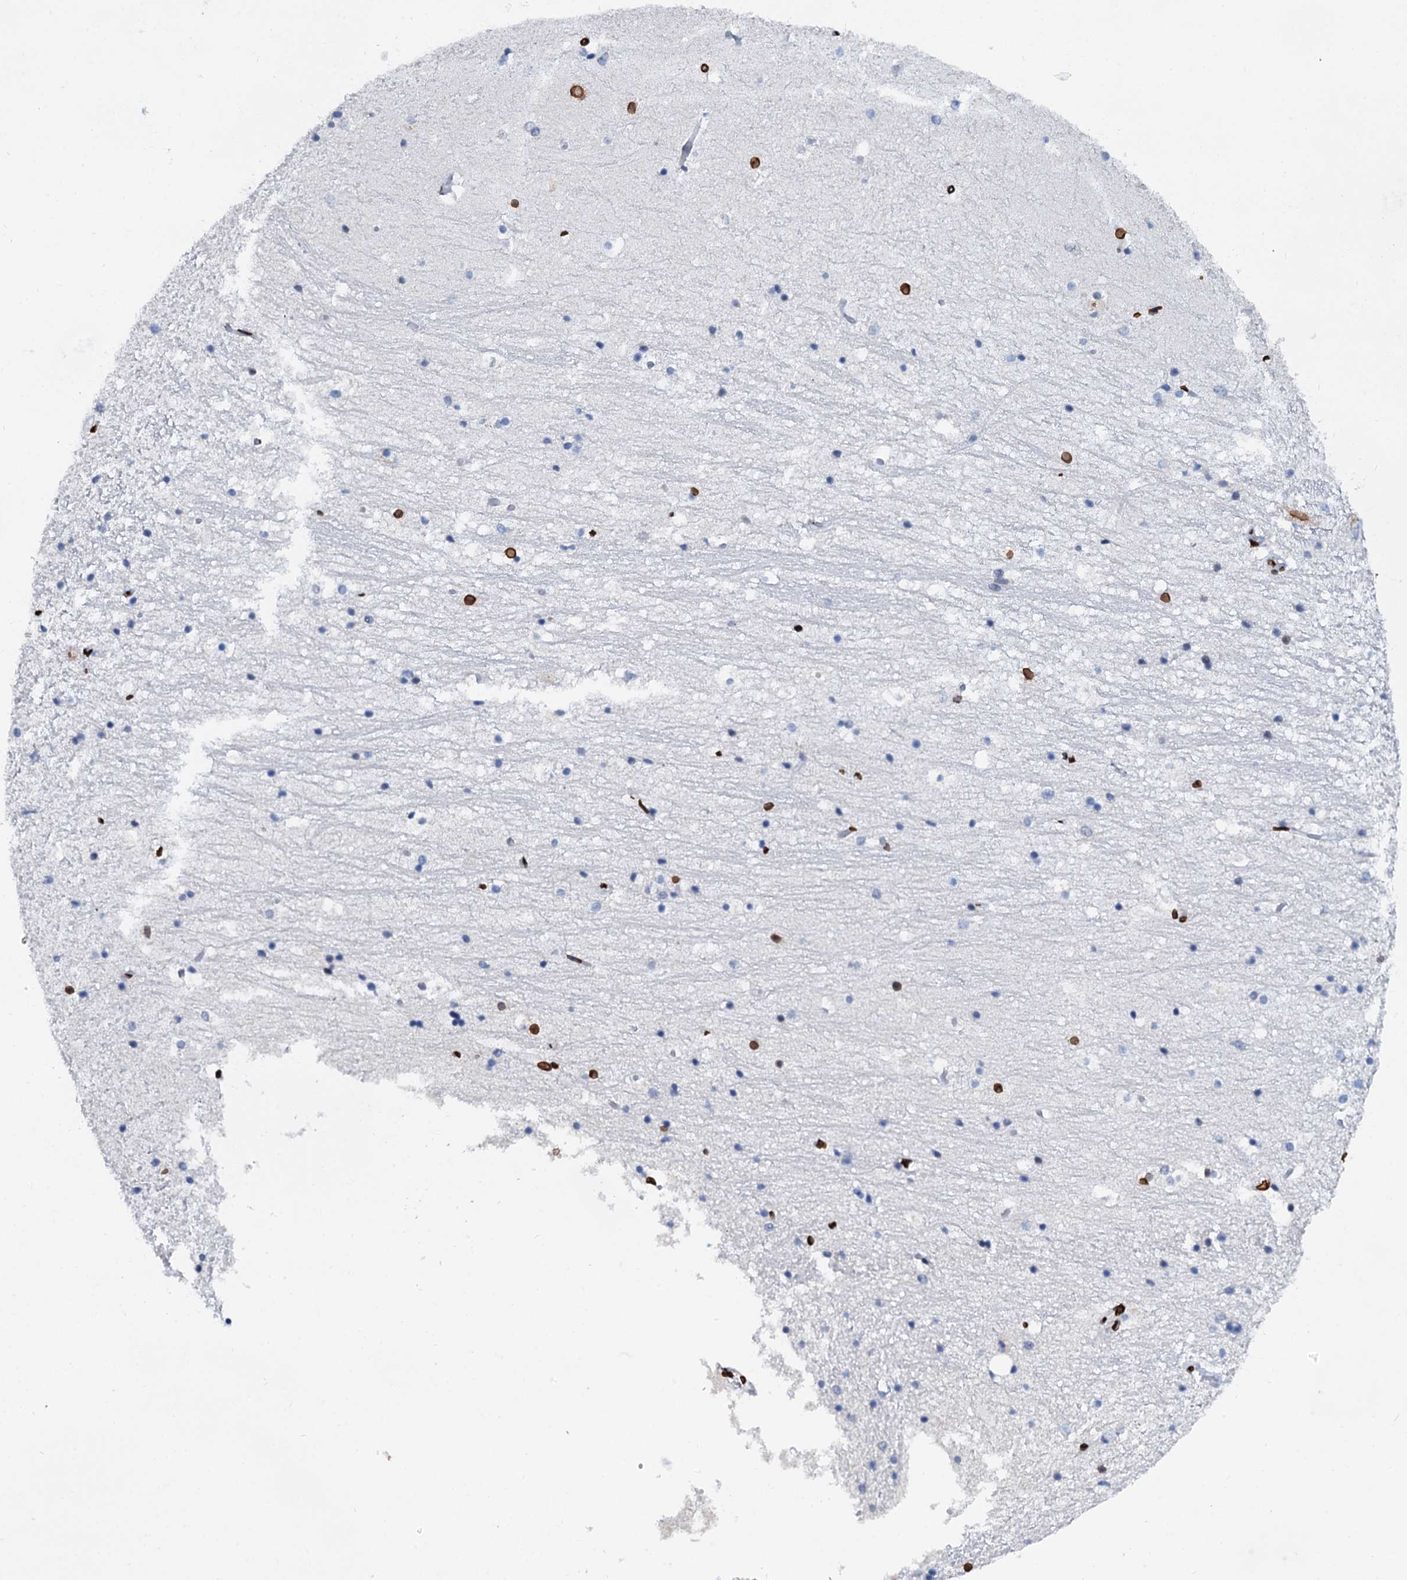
{"staining": {"intensity": "strong", "quantity": "<25%", "location": "nuclear"}, "tissue": "hippocampus", "cell_type": "Glial cells", "image_type": "normal", "snomed": [{"axis": "morphology", "description": "Normal tissue, NOS"}, {"axis": "topography", "description": "Hippocampus"}], "caption": "Strong nuclear protein positivity is seen in approximately <25% of glial cells in hippocampus.", "gene": "KATNAL2", "patient": {"sex": "female", "age": 52}}